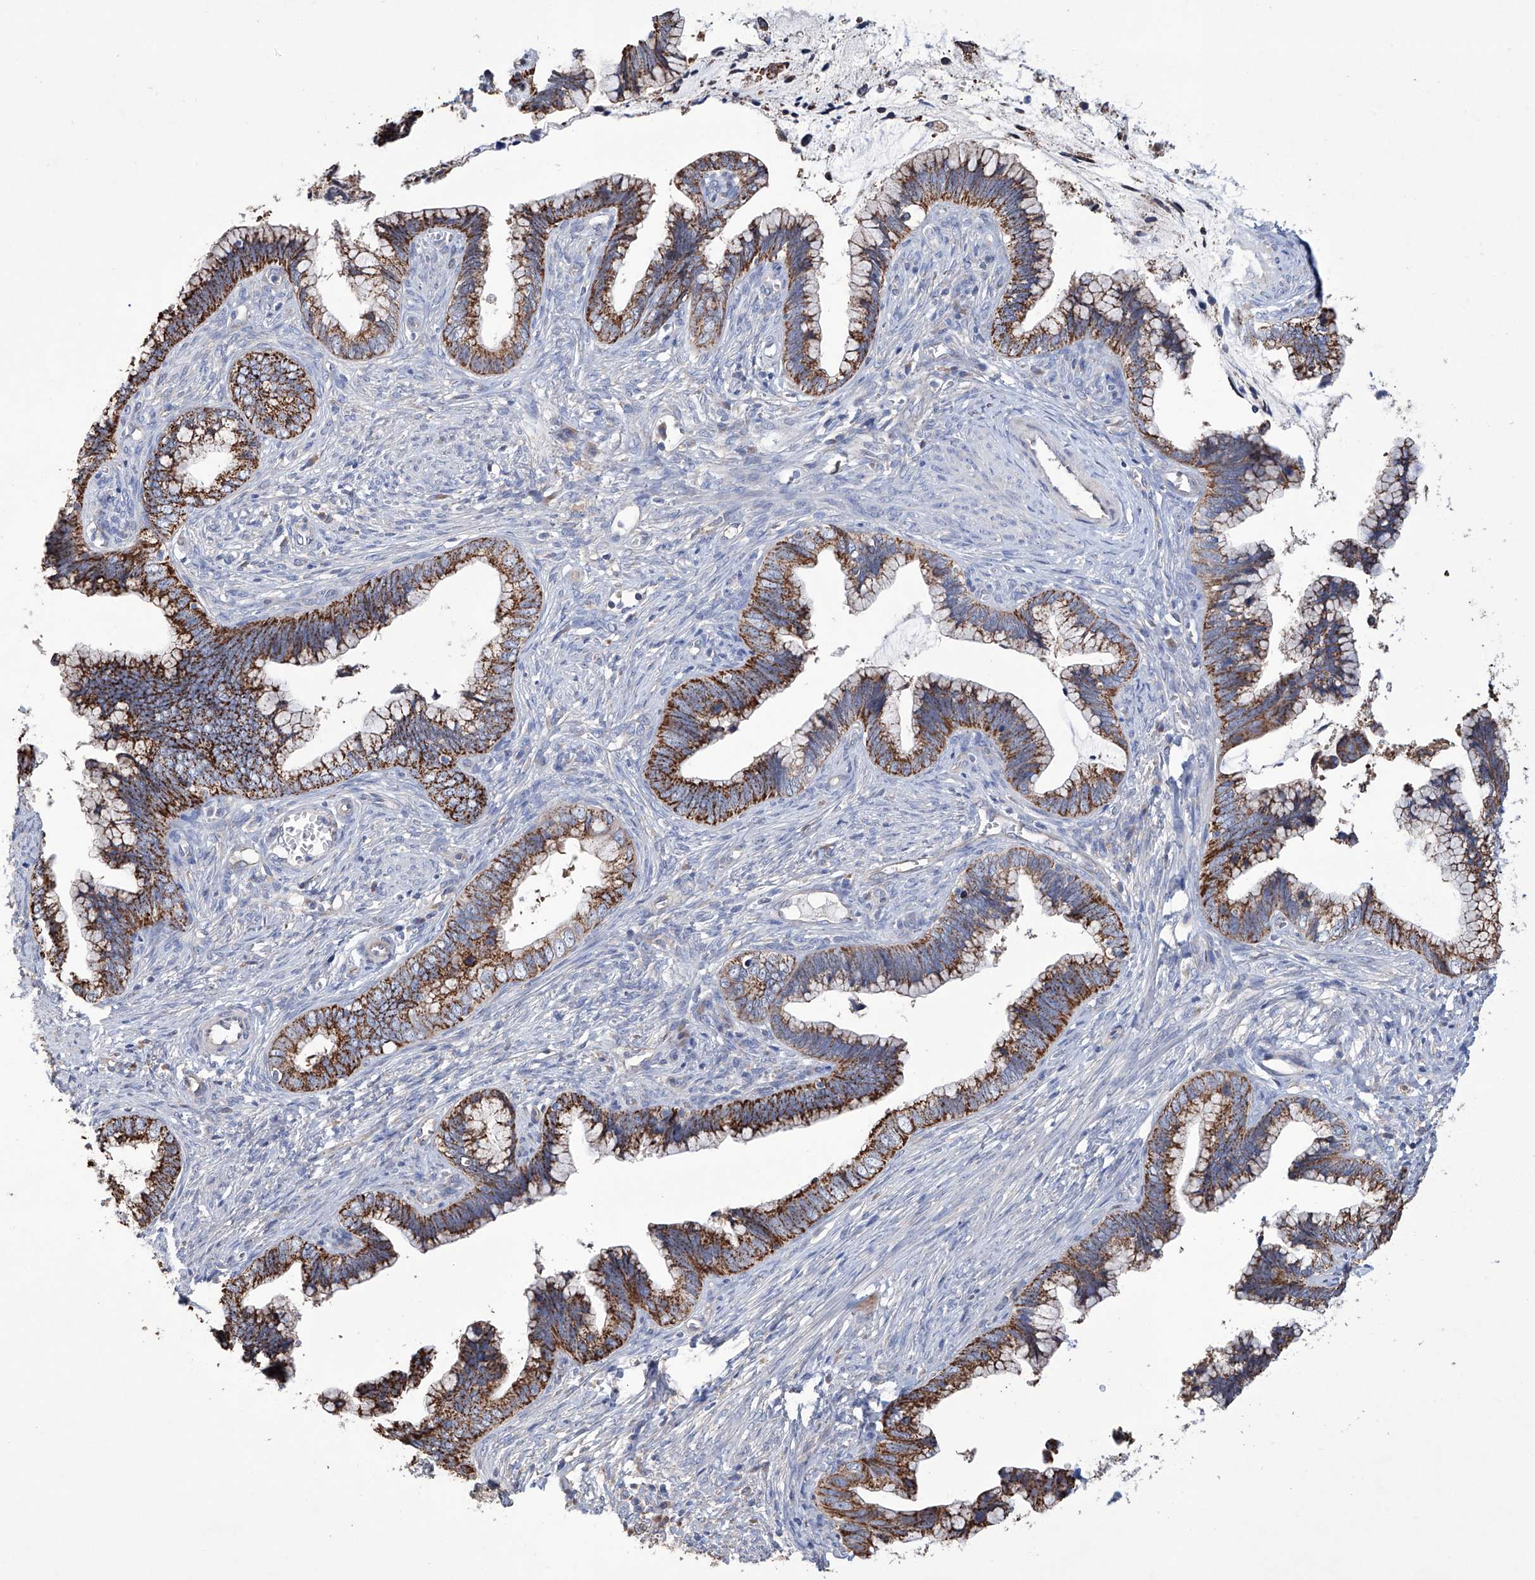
{"staining": {"intensity": "strong", "quantity": ">75%", "location": "cytoplasmic/membranous"}, "tissue": "cervical cancer", "cell_type": "Tumor cells", "image_type": "cancer", "snomed": [{"axis": "morphology", "description": "Adenocarcinoma, NOS"}, {"axis": "topography", "description": "Cervix"}], "caption": "IHC of cervical cancer demonstrates high levels of strong cytoplasmic/membranous staining in about >75% of tumor cells.", "gene": "AFG1L", "patient": {"sex": "female", "age": 44}}